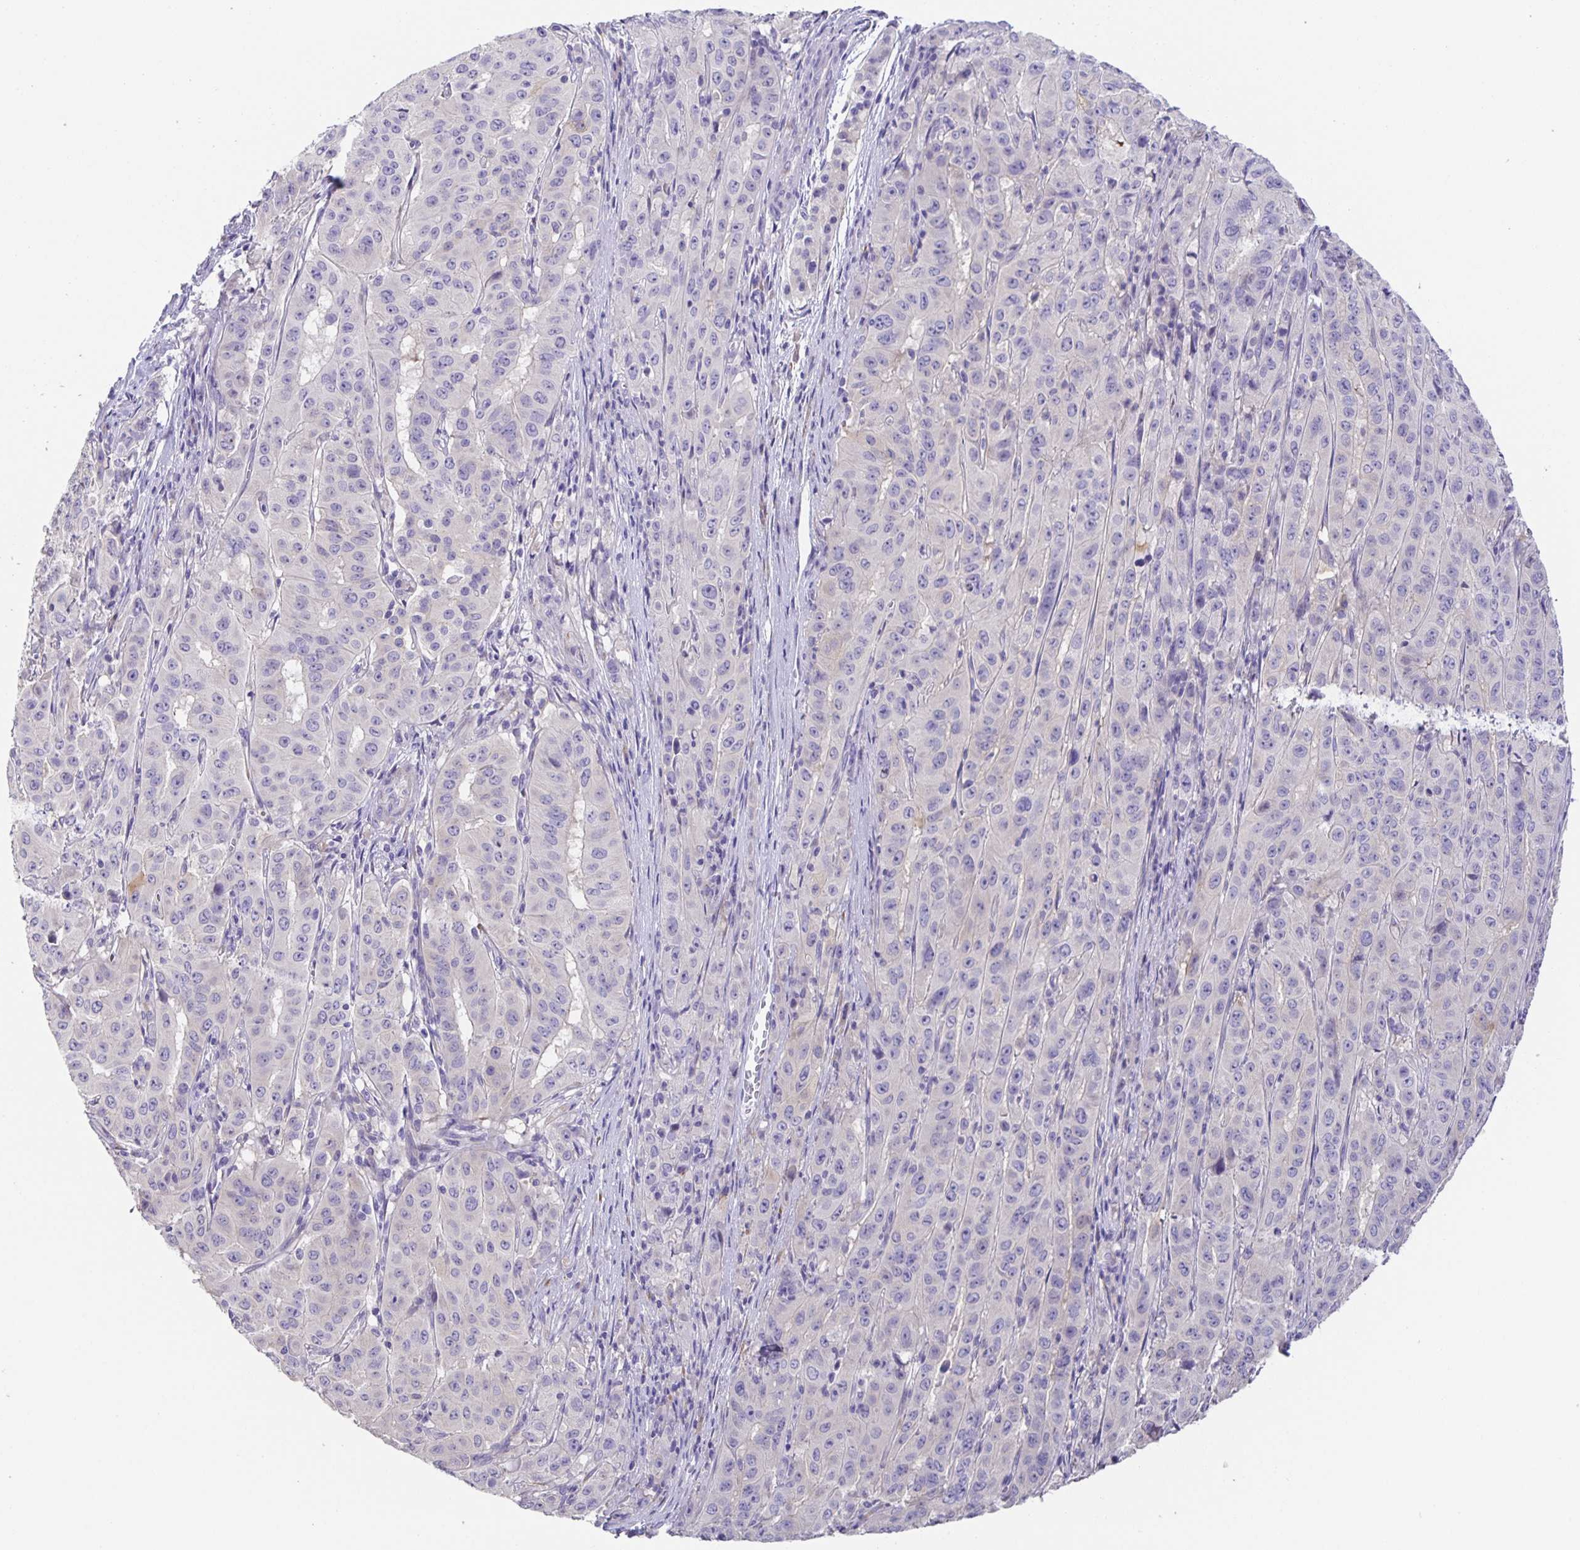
{"staining": {"intensity": "negative", "quantity": "none", "location": "none"}, "tissue": "pancreatic cancer", "cell_type": "Tumor cells", "image_type": "cancer", "snomed": [{"axis": "morphology", "description": "Adenocarcinoma, NOS"}, {"axis": "topography", "description": "Pancreas"}], "caption": "Protein analysis of pancreatic cancer exhibits no significant expression in tumor cells. (IHC, brightfield microscopy, high magnification).", "gene": "PRR36", "patient": {"sex": "male", "age": 63}}